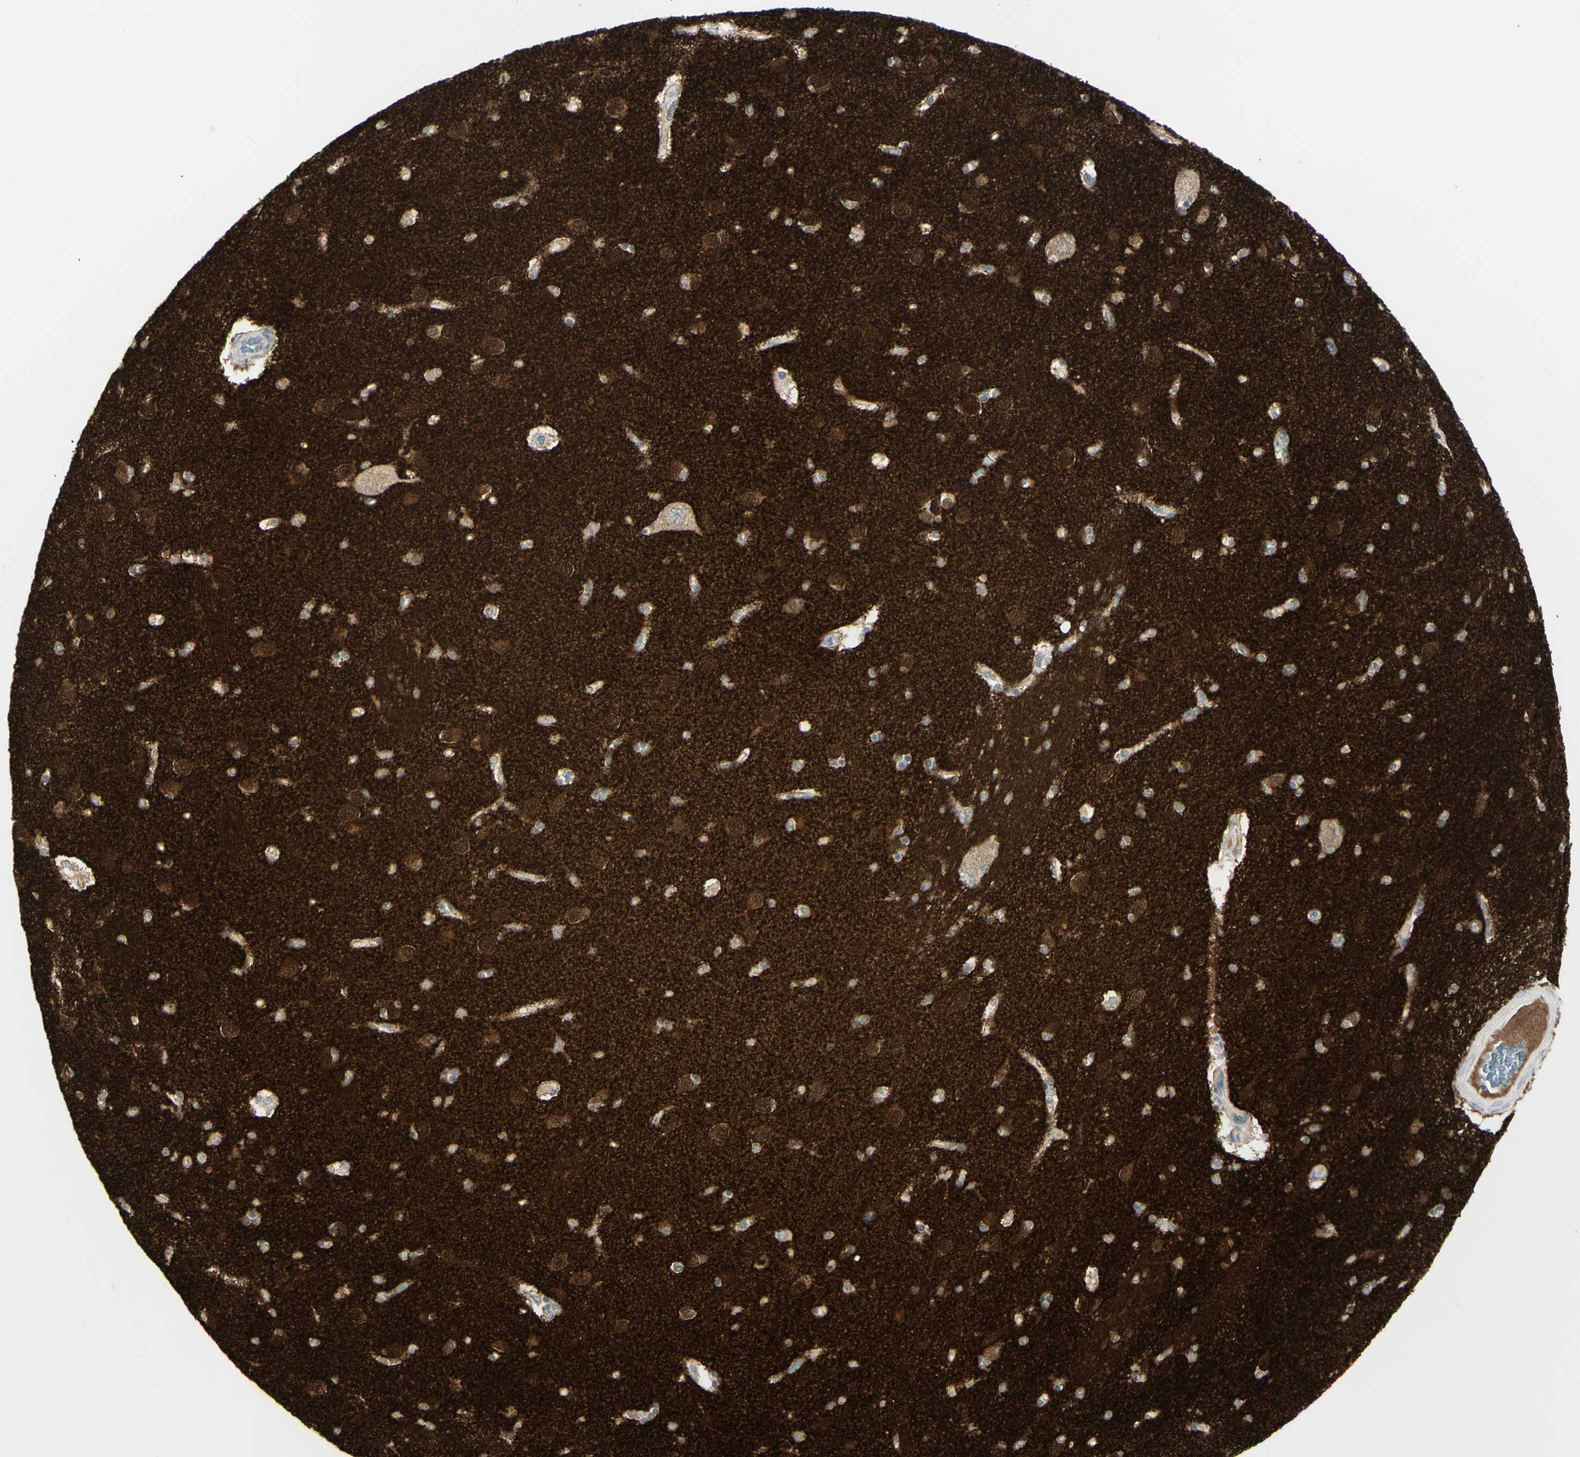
{"staining": {"intensity": "negative", "quantity": "none", "location": "none"}, "tissue": "caudate", "cell_type": "Glial cells", "image_type": "normal", "snomed": [{"axis": "morphology", "description": "Normal tissue, NOS"}, {"axis": "topography", "description": "Lateral ventricle wall"}], "caption": "Immunohistochemistry micrograph of unremarkable caudate: human caudate stained with DAB displays no significant protein expression in glial cells.", "gene": "SH3GL2", "patient": {"sex": "female", "age": 54}}